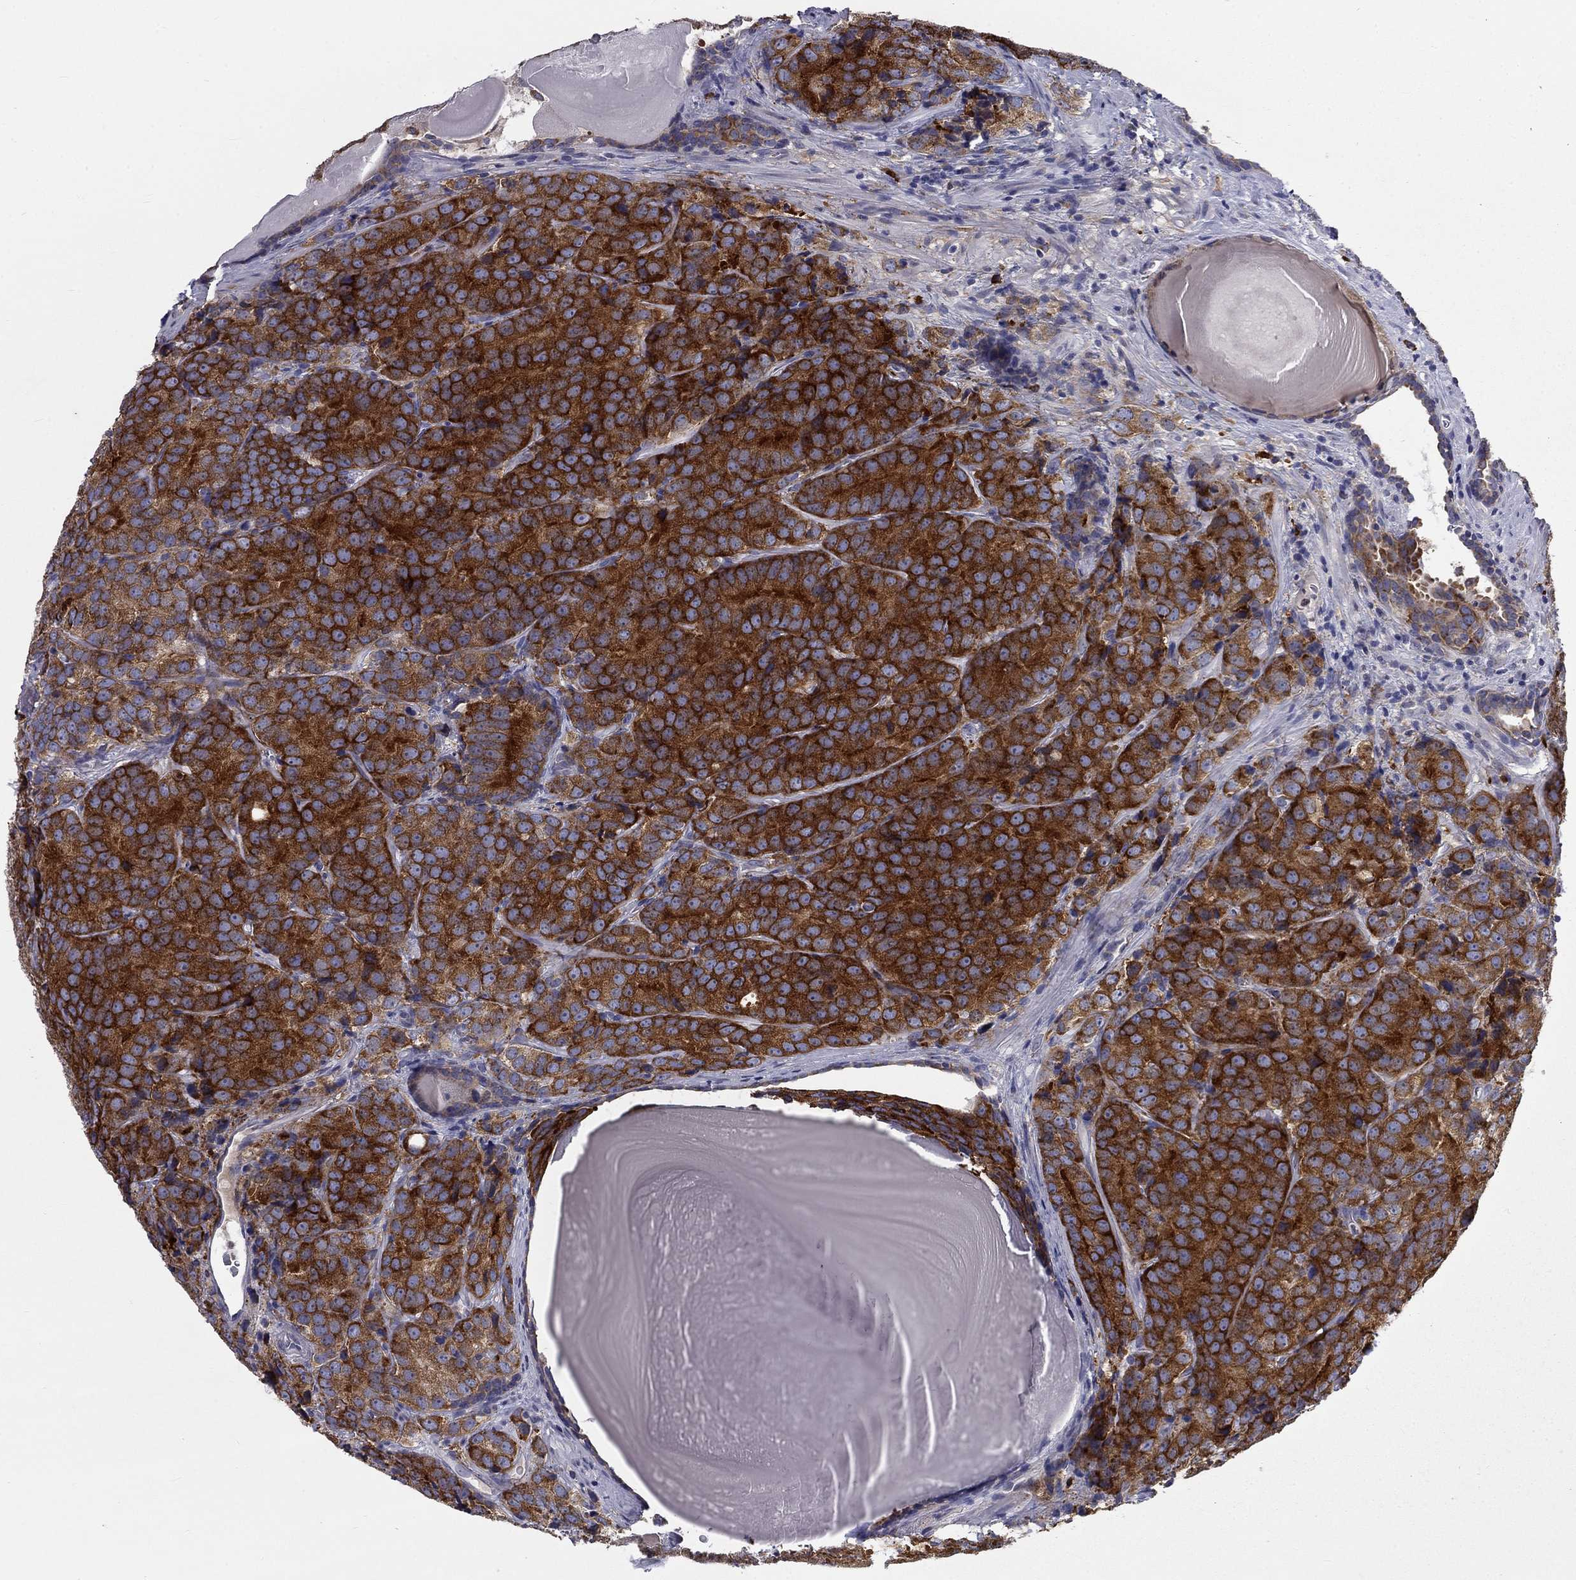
{"staining": {"intensity": "strong", "quantity": ">75%", "location": "cytoplasmic/membranous"}, "tissue": "prostate cancer", "cell_type": "Tumor cells", "image_type": "cancer", "snomed": [{"axis": "morphology", "description": "Adenocarcinoma, NOS"}, {"axis": "topography", "description": "Prostate"}], "caption": "The immunohistochemical stain shows strong cytoplasmic/membranous expression in tumor cells of prostate cancer tissue. (Brightfield microscopy of DAB IHC at high magnification).", "gene": "PABPC4", "patient": {"sex": "male", "age": 71}}